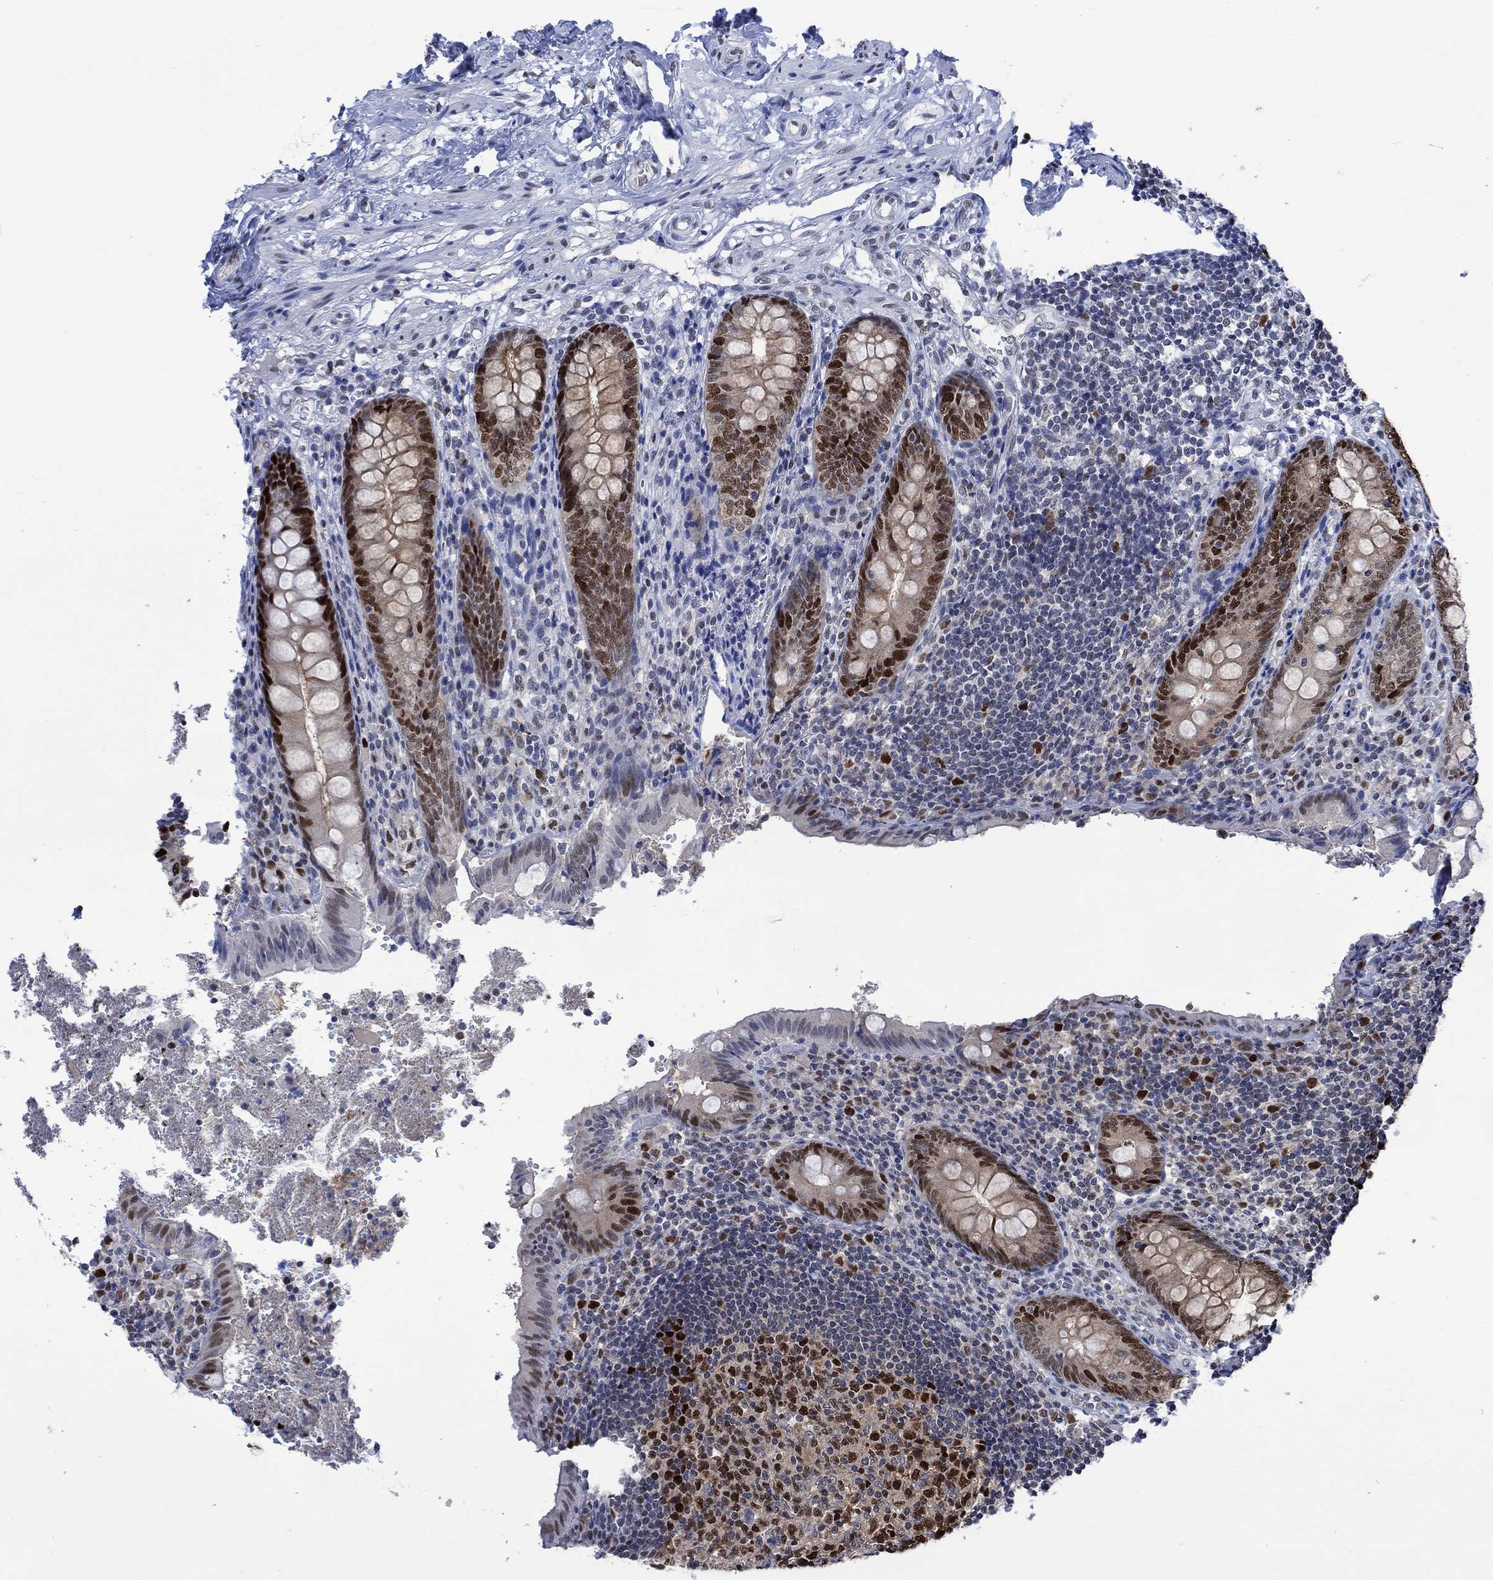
{"staining": {"intensity": "strong", "quantity": "25%-75%", "location": "nuclear"}, "tissue": "appendix", "cell_type": "Glandular cells", "image_type": "normal", "snomed": [{"axis": "morphology", "description": "Normal tissue, NOS"}, {"axis": "topography", "description": "Appendix"}], "caption": "Strong nuclear protein positivity is present in approximately 25%-75% of glandular cells in appendix.", "gene": "RAD54L2", "patient": {"sex": "female", "age": 23}}